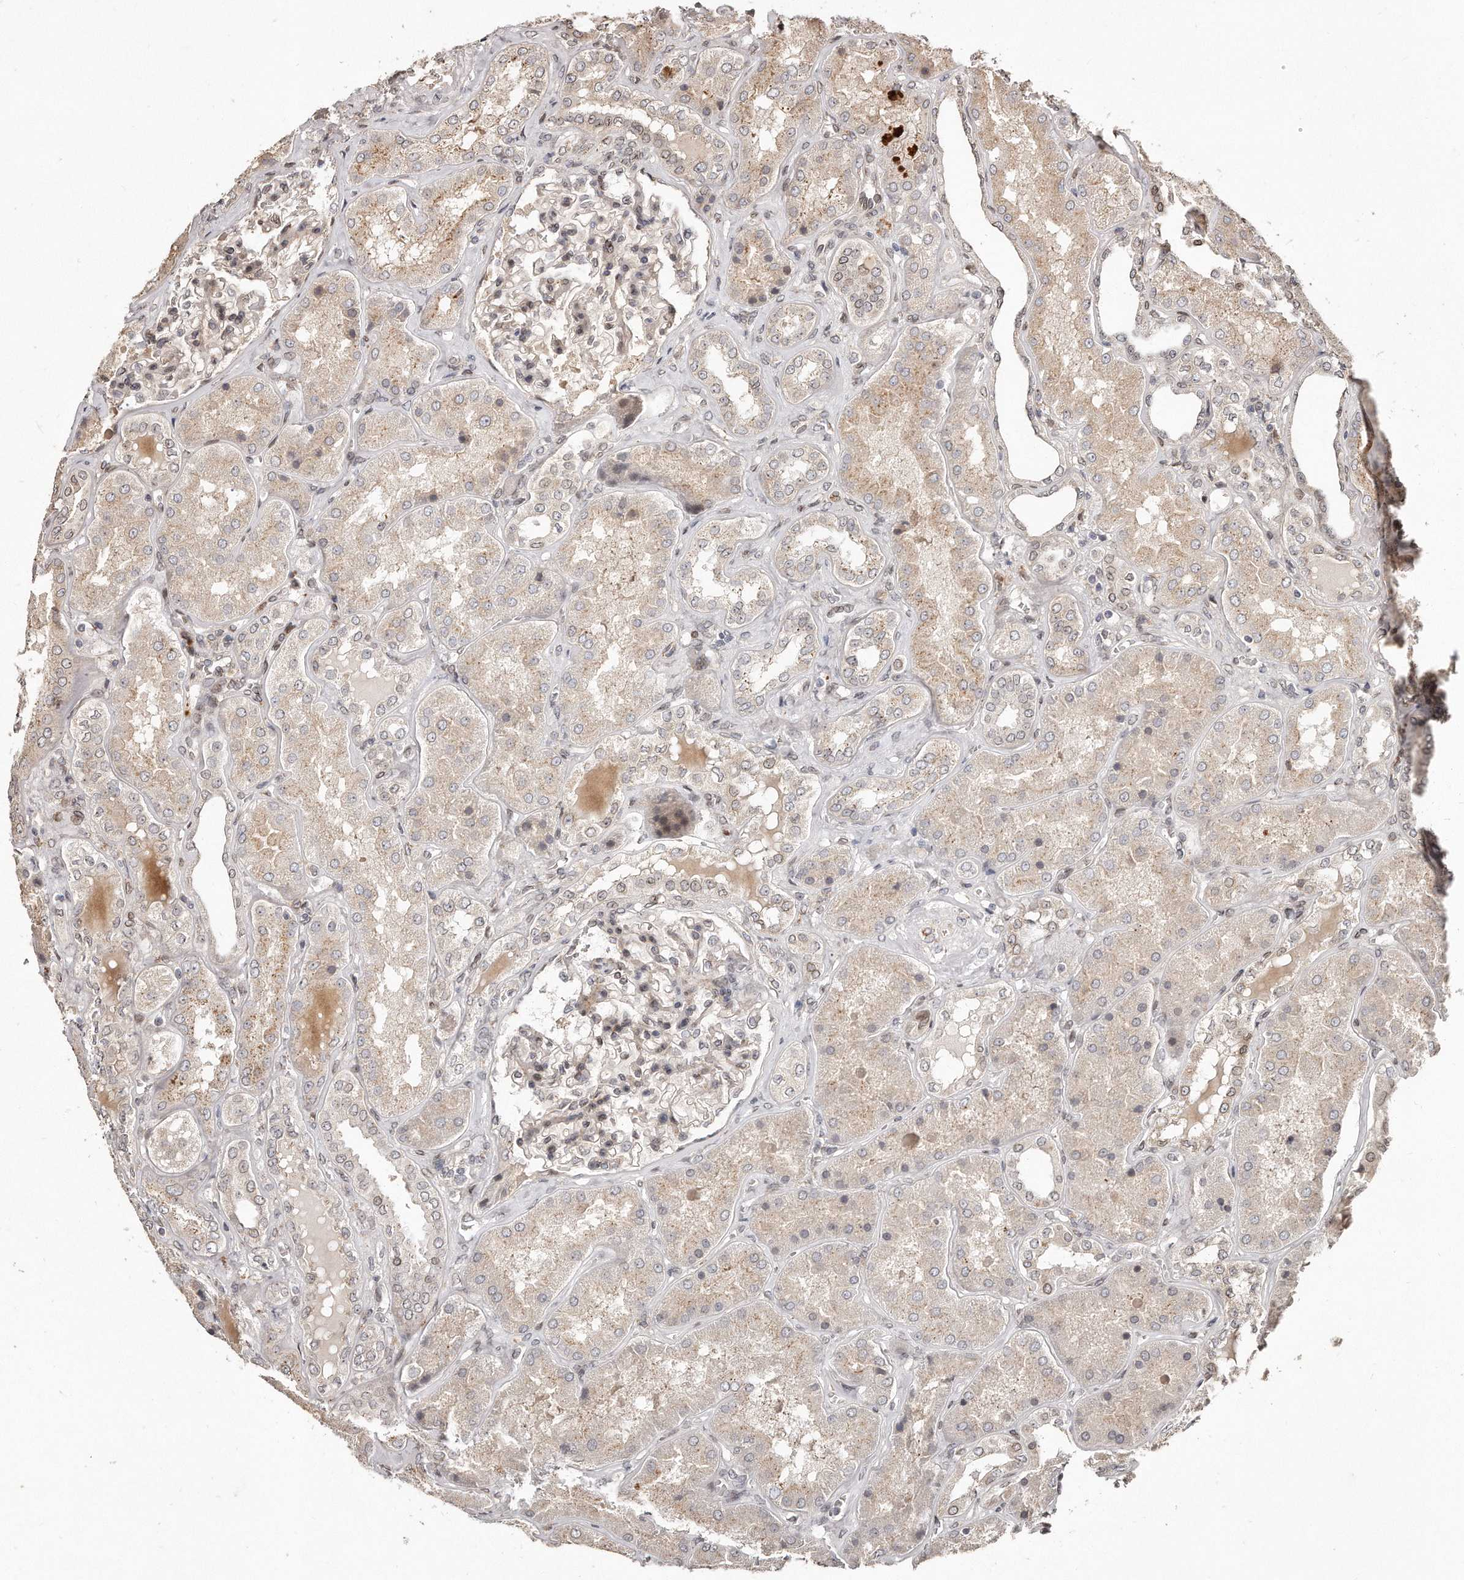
{"staining": {"intensity": "moderate", "quantity": "25%-75%", "location": "nuclear"}, "tissue": "kidney", "cell_type": "Cells in glomeruli", "image_type": "normal", "snomed": [{"axis": "morphology", "description": "Normal tissue, NOS"}, {"axis": "topography", "description": "Kidney"}], "caption": "Immunohistochemical staining of normal kidney shows medium levels of moderate nuclear staining in about 25%-75% of cells in glomeruli.", "gene": "HASPIN", "patient": {"sex": "female", "age": 56}}